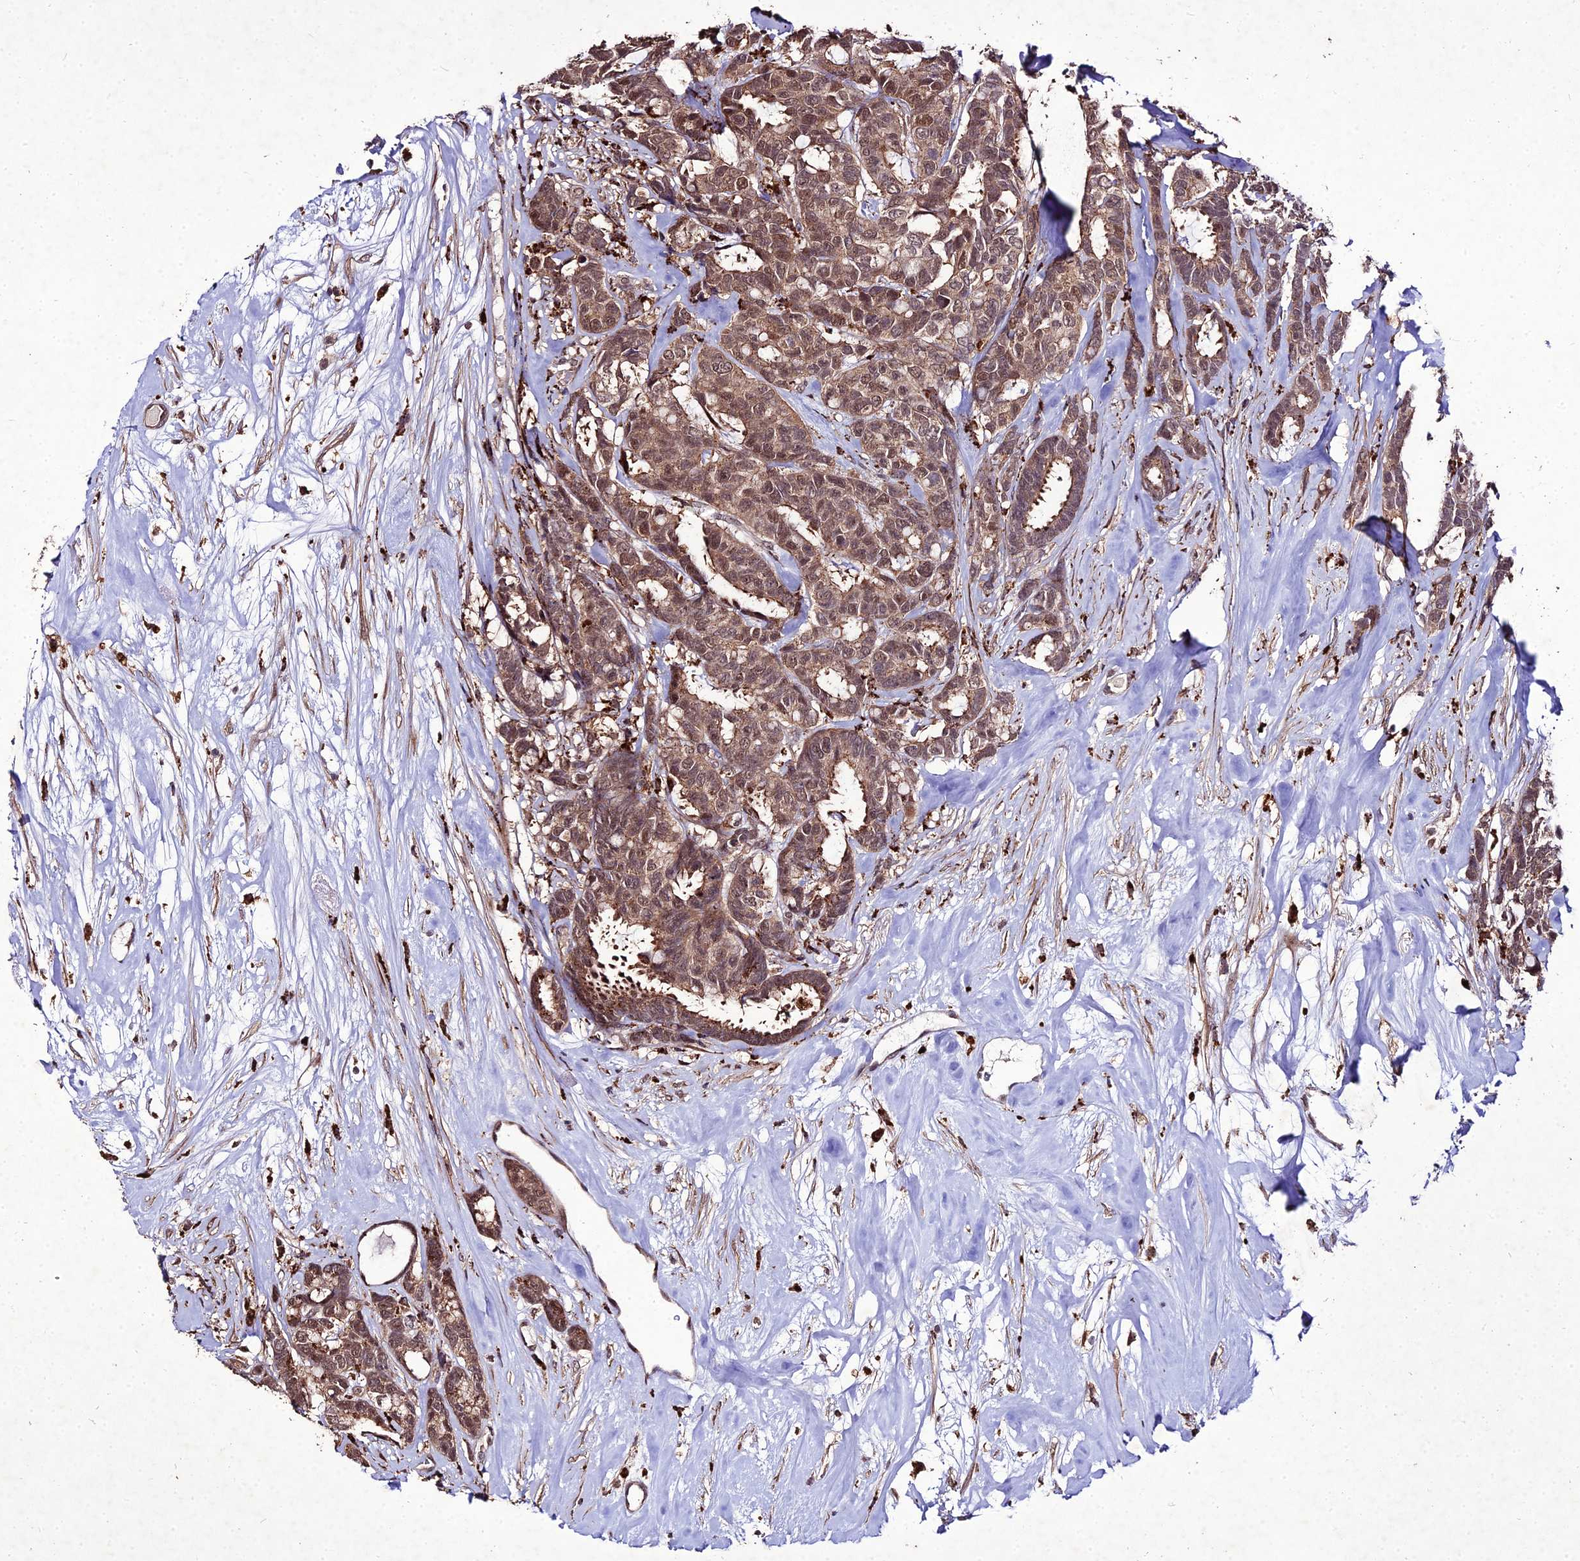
{"staining": {"intensity": "moderate", "quantity": ">75%", "location": "cytoplasmic/membranous,nuclear"}, "tissue": "breast cancer", "cell_type": "Tumor cells", "image_type": "cancer", "snomed": [{"axis": "morphology", "description": "Duct carcinoma"}, {"axis": "topography", "description": "Breast"}], "caption": "Brown immunohistochemical staining in human breast invasive ductal carcinoma reveals moderate cytoplasmic/membranous and nuclear expression in about >75% of tumor cells.", "gene": "ZNF766", "patient": {"sex": "female", "age": 87}}